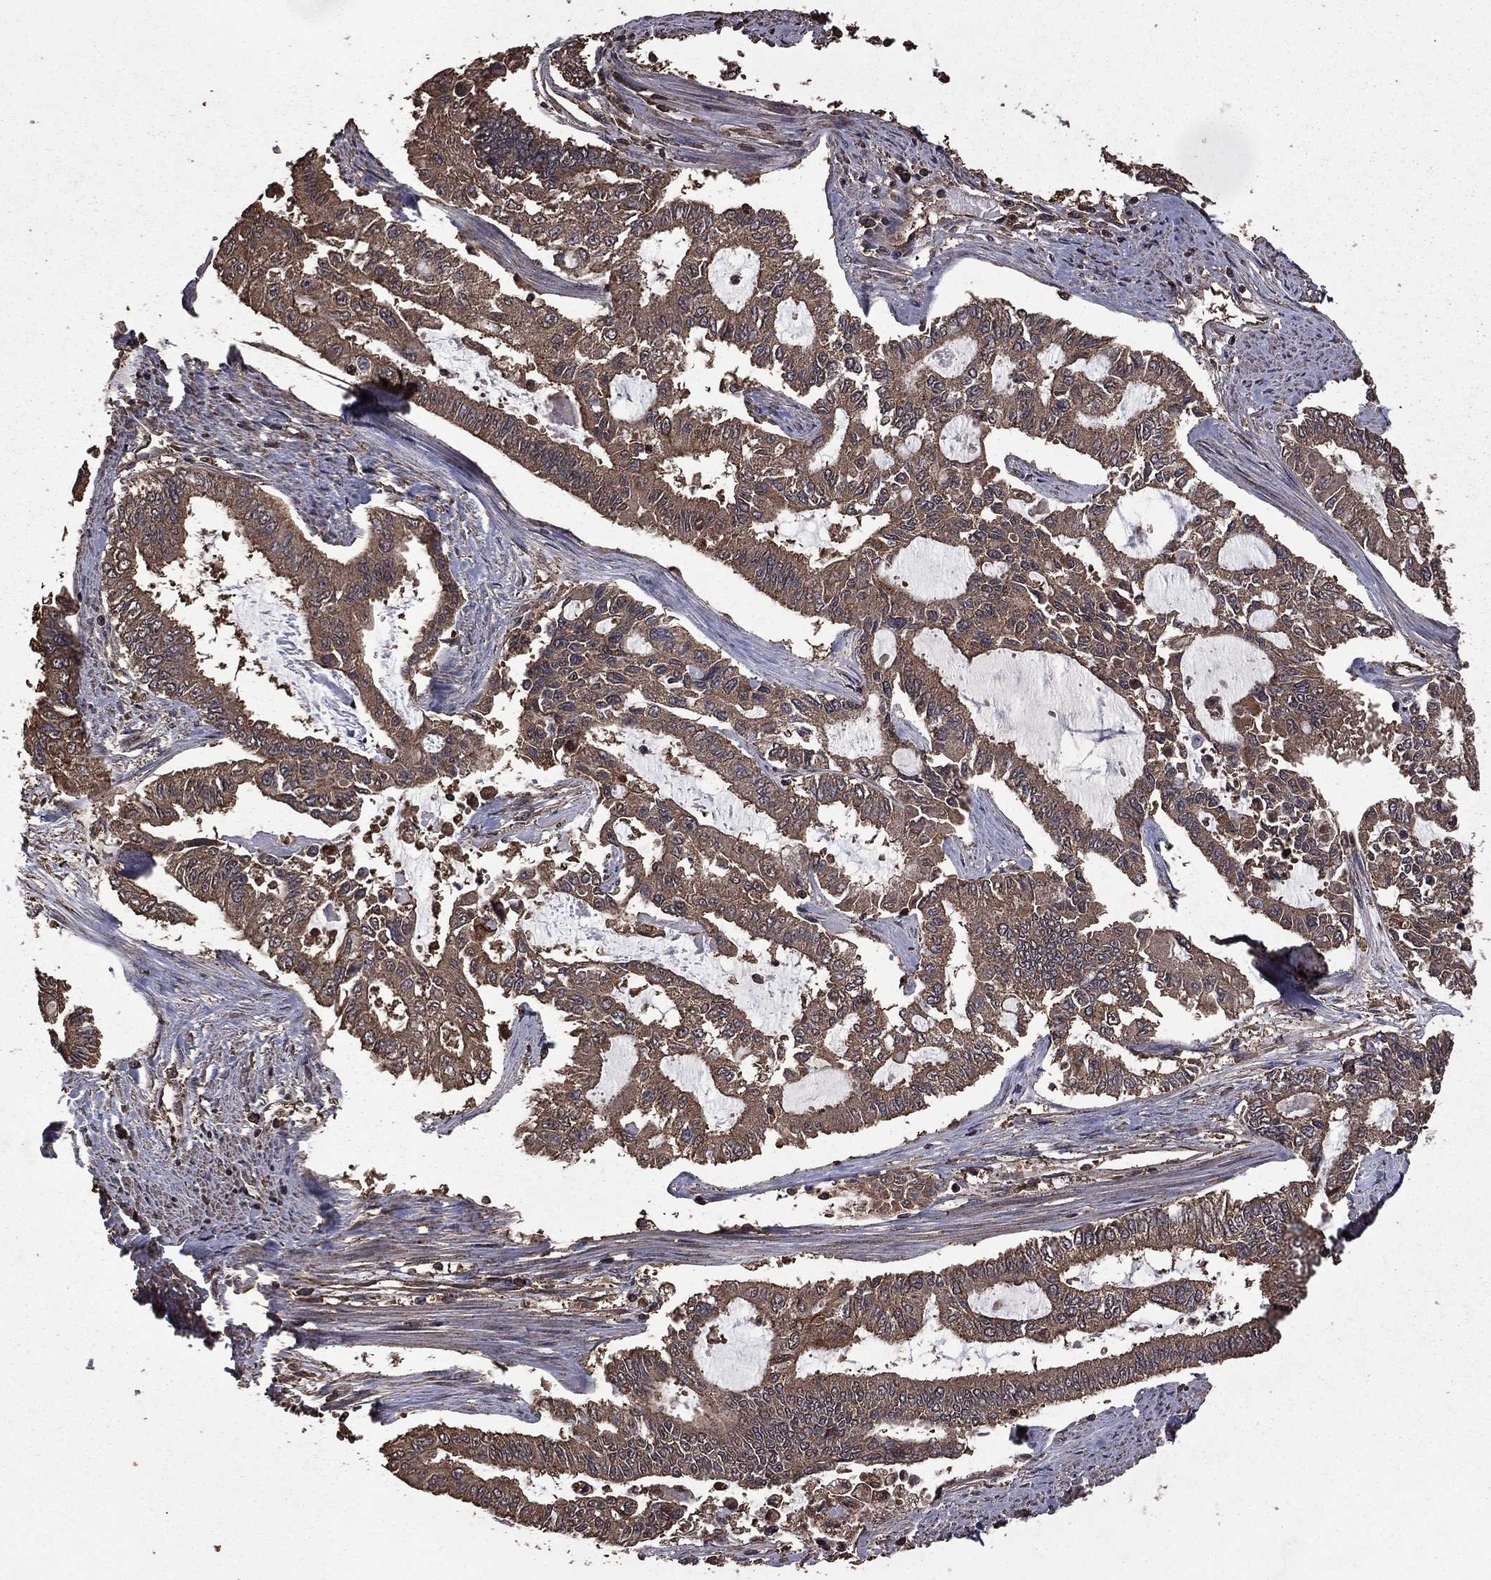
{"staining": {"intensity": "weak", "quantity": ">75%", "location": "cytoplasmic/membranous"}, "tissue": "endometrial cancer", "cell_type": "Tumor cells", "image_type": "cancer", "snomed": [{"axis": "morphology", "description": "Adenocarcinoma, NOS"}, {"axis": "topography", "description": "Uterus"}], "caption": "Tumor cells demonstrate low levels of weak cytoplasmic/membranous expression in about >75% of cells in endometrial cancer (adenocarcinoma). (DAB (3,3'-diaminobenzidine) = brown stain, brightfield microscopy at high magnification).", "gene": "BIRC6", "patient": {"sex": "female", "age": 59}}